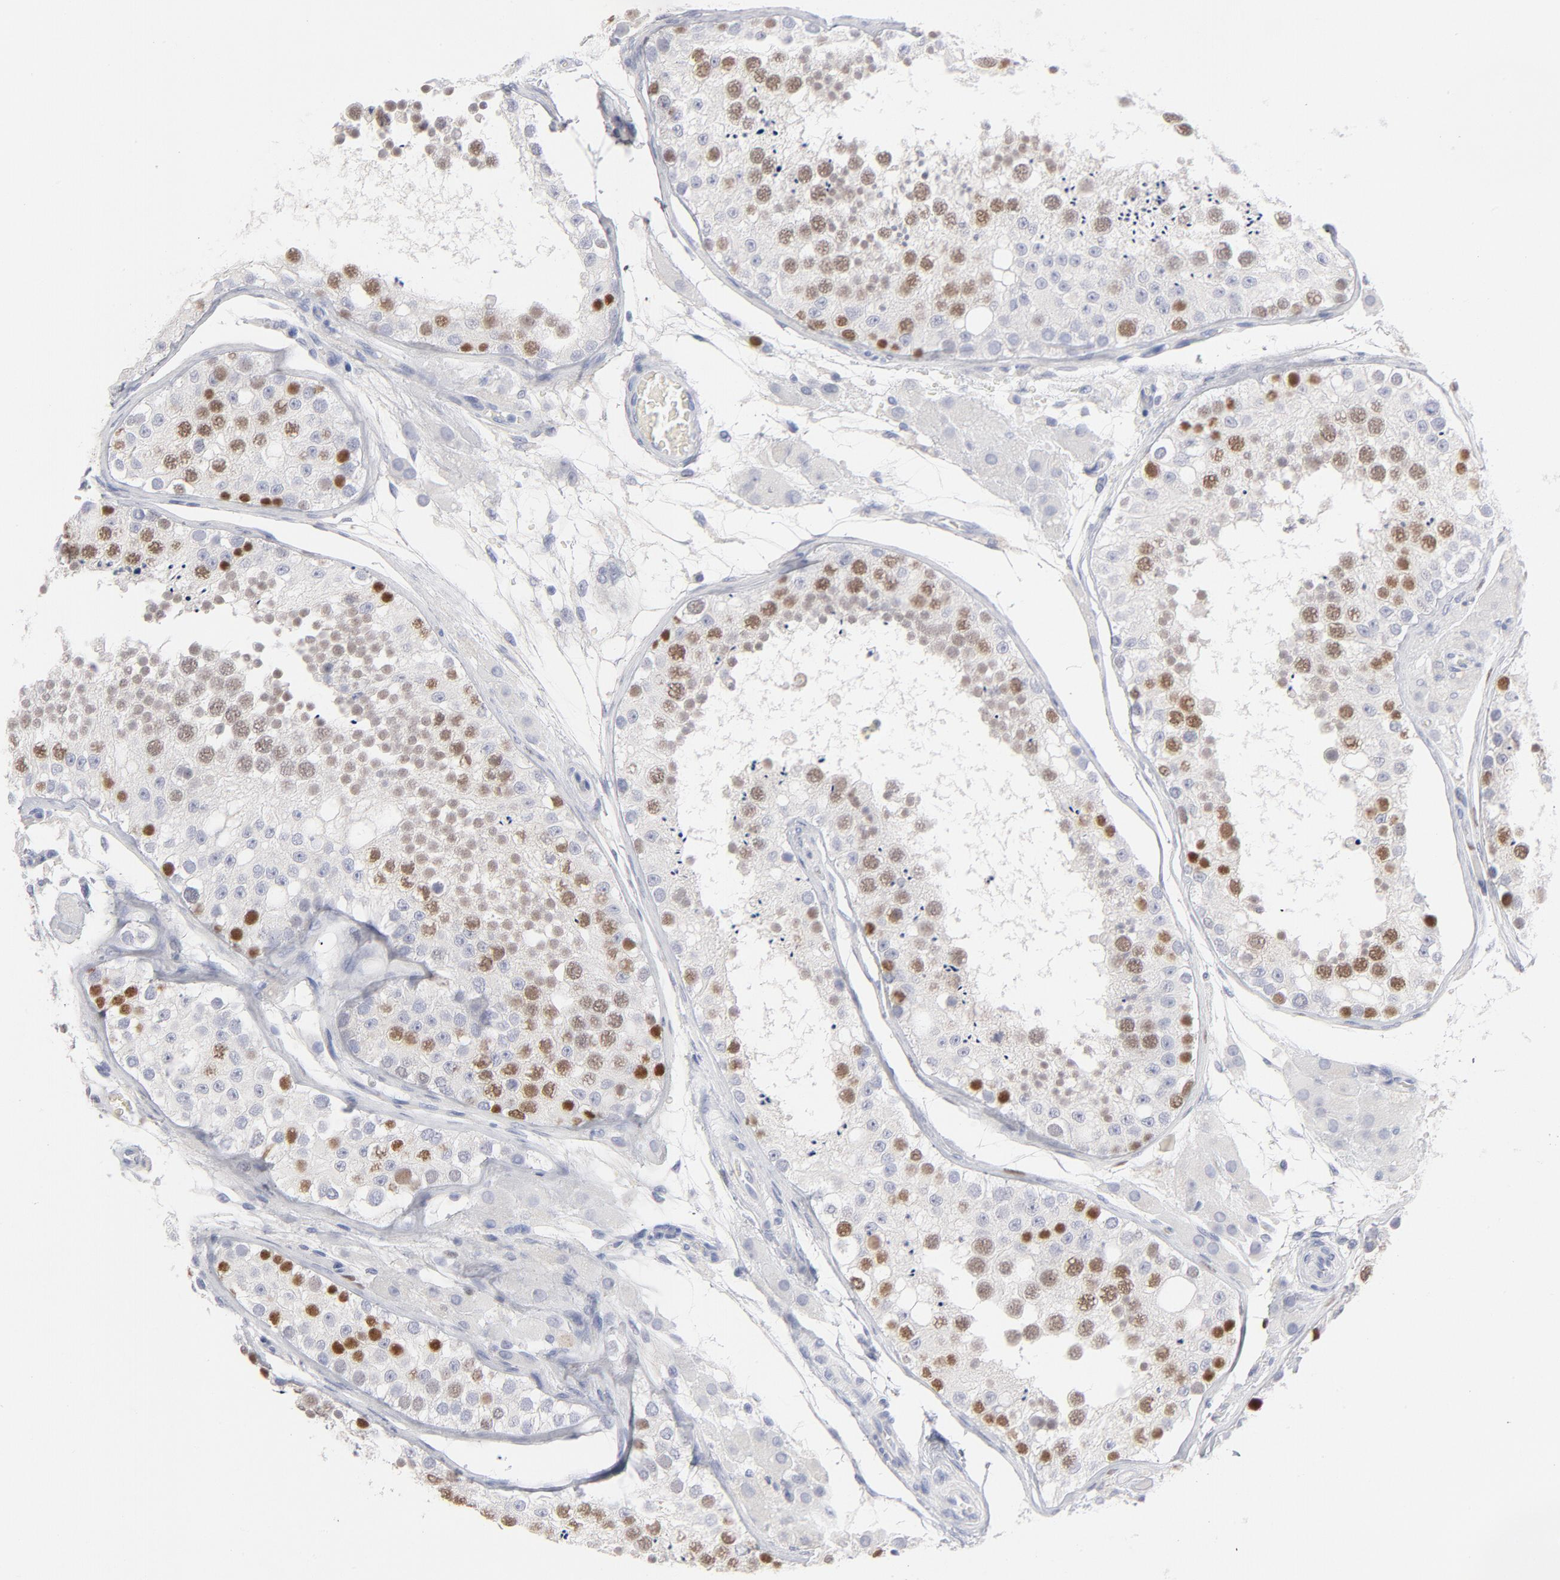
{"staining": {"intensity": "moderate", "quantity": "25%-75%", "location": "nuclear"}, "tissue": "testis", "cell_type": "Cells in seminiferous ducts", "image_type": "normal", "snomed": [{"axis": "morphology", "description": "Normal tissue, NOS"}, {"axis": "topography", "description": "Testis"}], "caption": "This photomicrograph demonstrates normal testis stained with immunohistochemistry to label a protein in brown. The nuclear of cells in seminiferous ducts show moderate positivity for the protein. Nuclei are counter-stained blue.", "gene": "MCM7", "patient": {"sex": "male", "age": 26}}